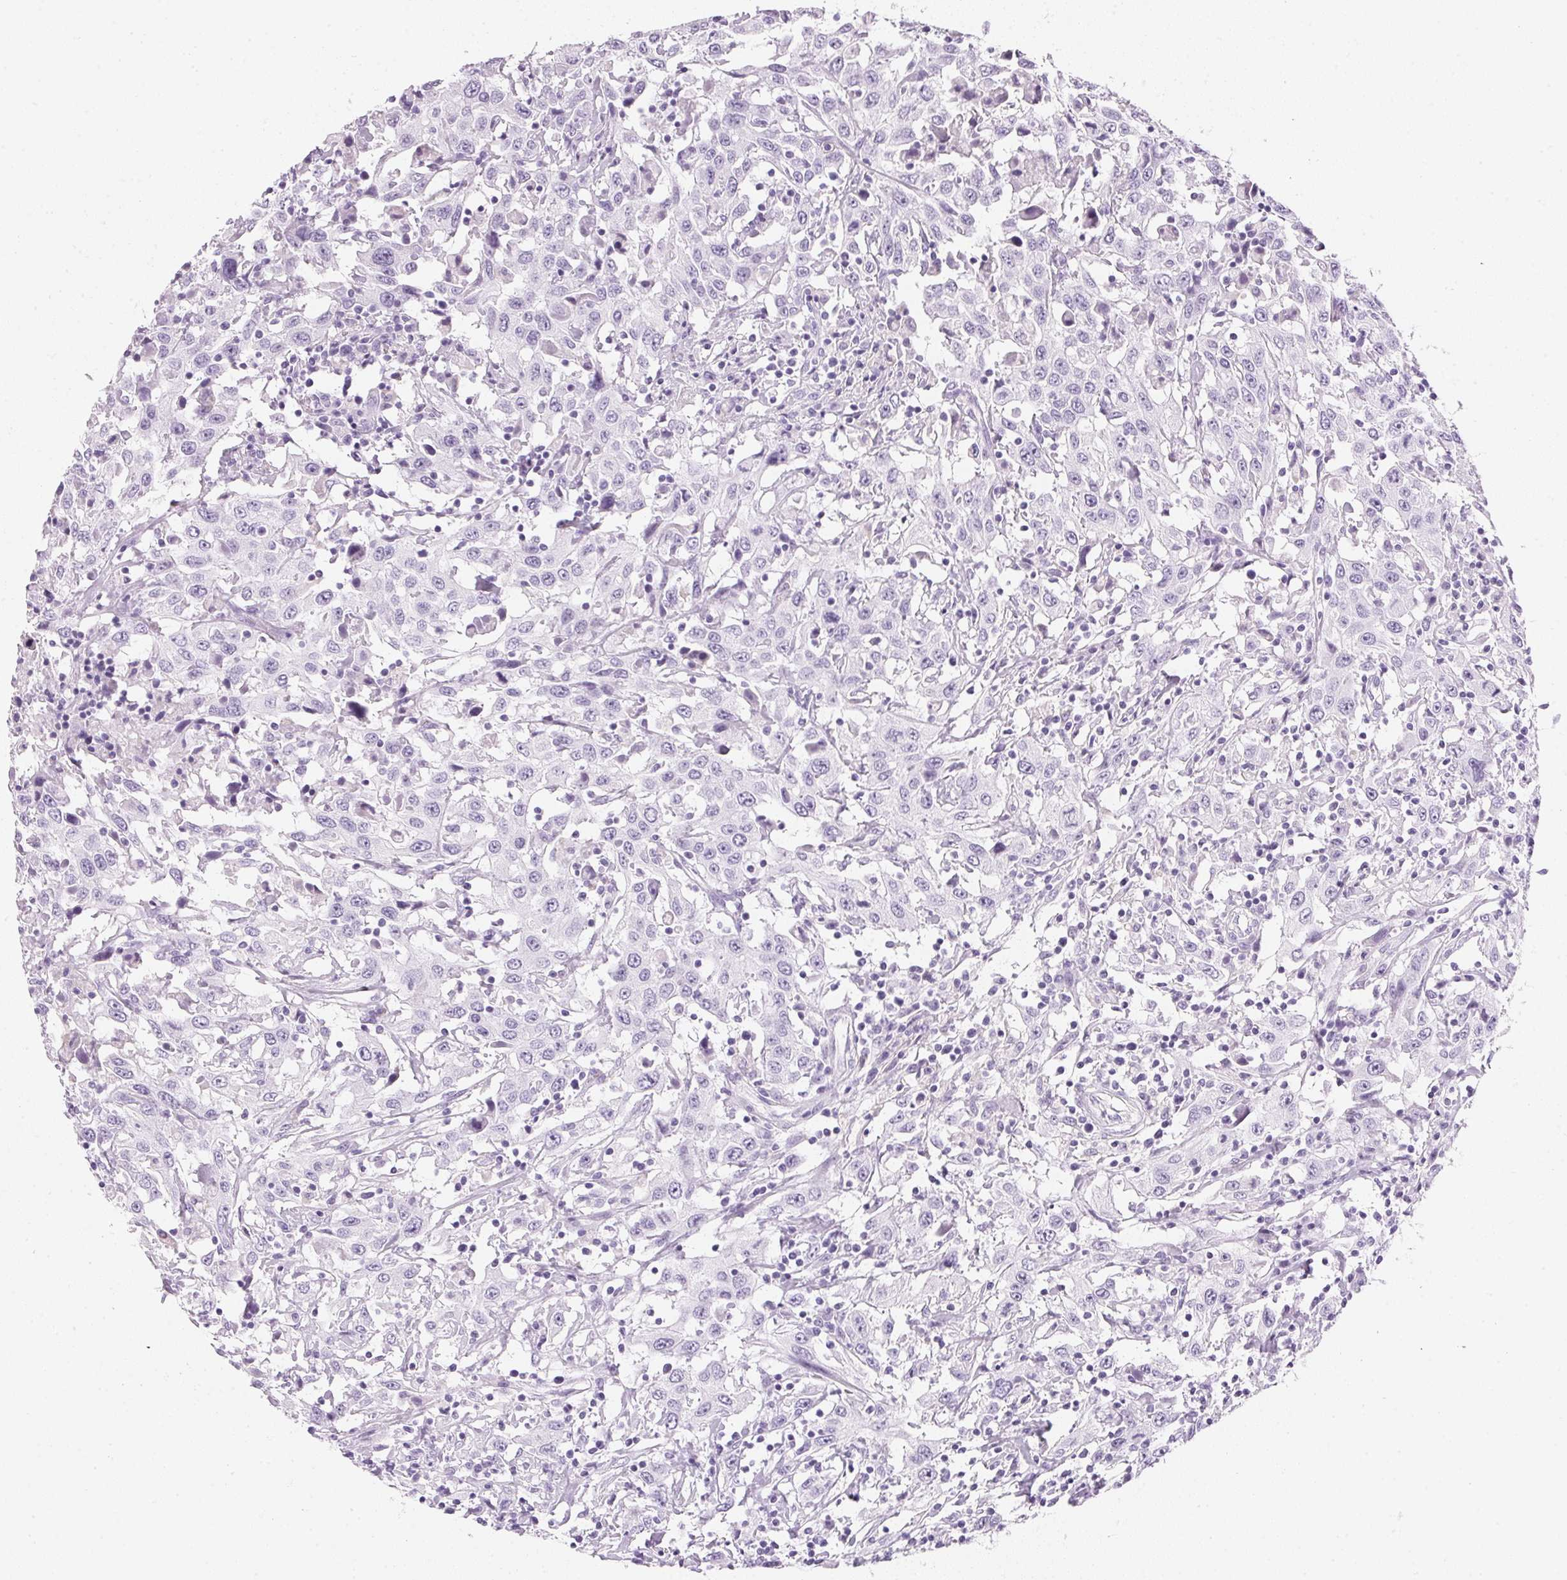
{"staining": {"intensity": "negative", "quantity": "none", "location": "none"}, "tissue": "urothelial cancer", "cell_type": "Tumor cells", "image_type": "cancer", "snomed": [{"axis": "morphology", "description": "Urothelial carcinoma, High grade"}, {"axis": "topography", "description": "Urinary bladder"}], "caption": "Immunohistochemical staining of urothelial carcinoma (high-grade) reveals no significant staining in tumor cells. (Brightfield microscopy of DAB (3,3'-diaminobenzidine) immunohistochemistry (IHC) at high magnification).", "gene": "IGFBP1", "patient": {"sex": "male", "age": 61}}